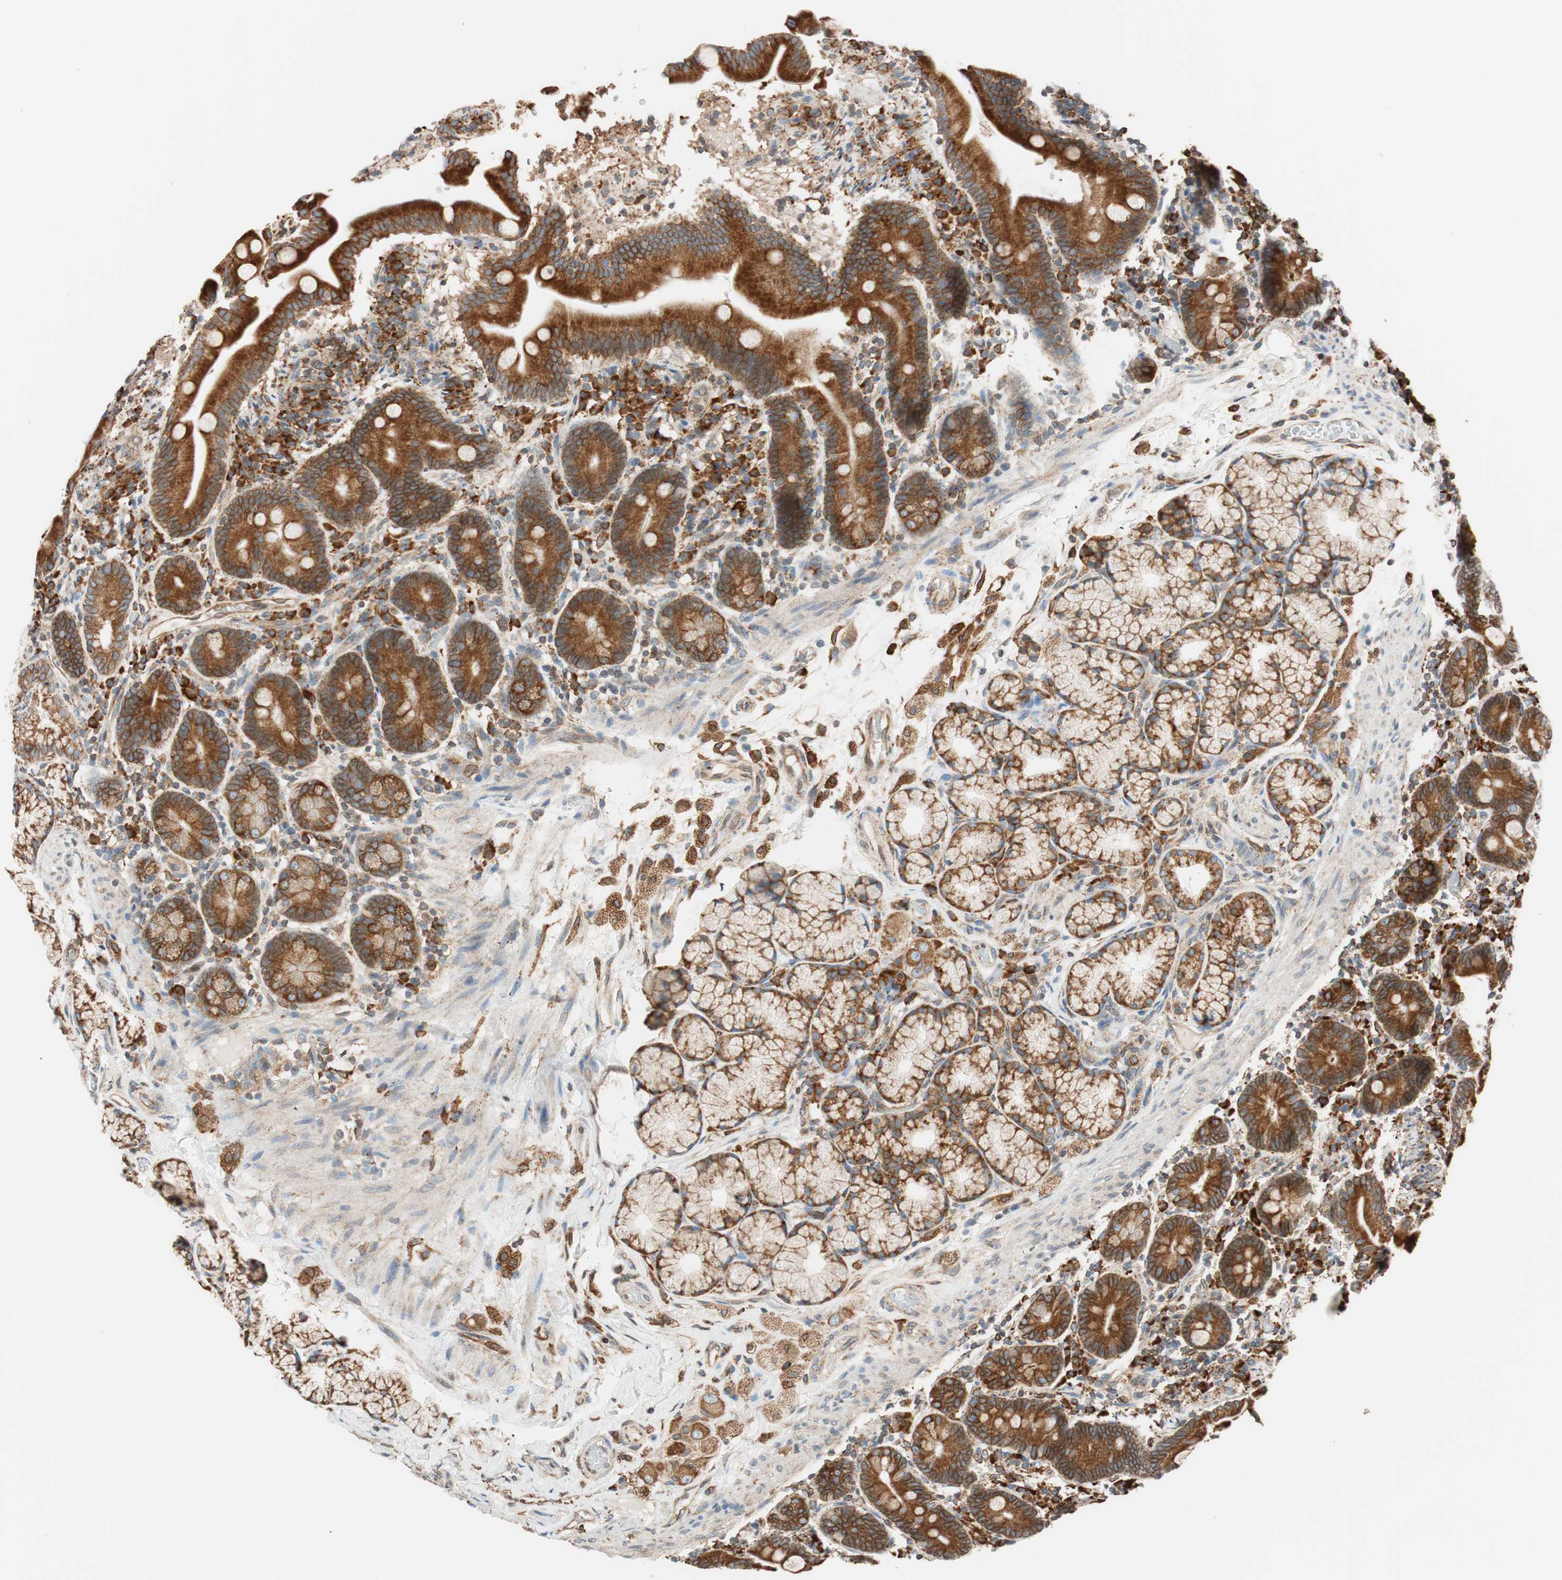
{"staining": {"intensity": "strong", "quantity": ">75%", "location": "cytoplasmic/membranous"}, "tissue": "duodenum", "cell_type": "Glandular cells", "image_type": "normal", "snomed": [{"axis": "morphology", "description": "Normal tissue, NOS"}, {"axis": "topography", "description": "Duodenum"}], "caption": "Brown immunohistochemical staining in normal duodenum shows strong cytoplasmic/membranous expression in about >75% of glandular cells. The staining is performed using DAB brown chromogen to label protein expression. The nuclei are counter-stained blue using hematoxylin.", "gene": "PRKCSH", "patient": {"sex": "male", "age": 54}}